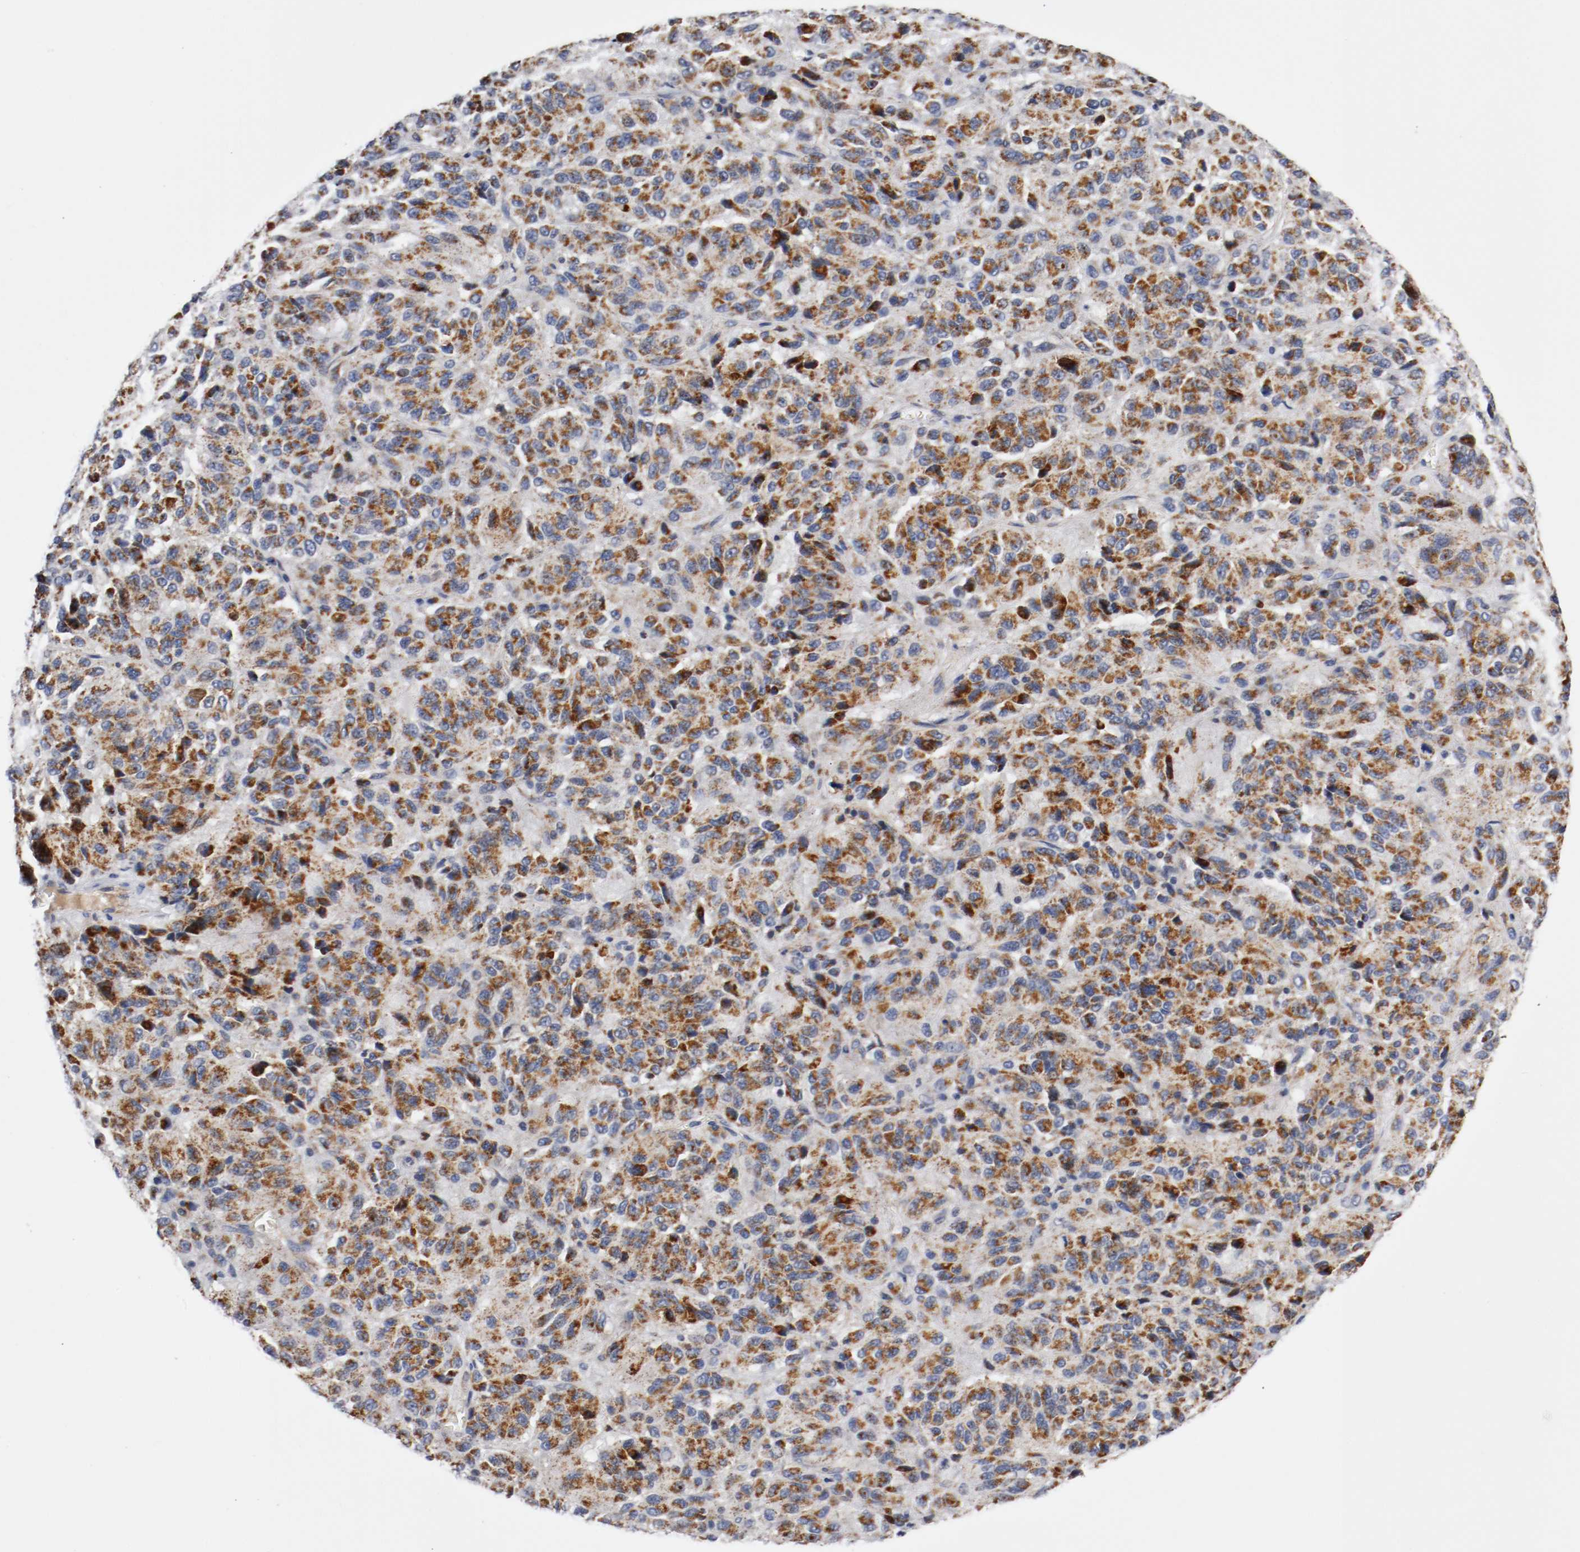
{"staining": {"intensity": "moderate", "quantity": ">75%", "location": "cytoplasmic/membranous"}, "tissue": "melanoma", "cell_type": "Tumor cells", "image_type": "cancer", "snomed": [{"axis": "morphology", "description": "Malignant melanoma, Metastatic site"}, {"axis": "topography", "description": "Lung"}], "caption": "There is medium levels of moderate cytoplasmic/membranous positivity in tumor cells of malignant melanoma (metastatic site), as demonstrated by immunohistochemical staining (brown color).", "gene": "PCSK6", "patient": {"sex": "male", "age": 64}}